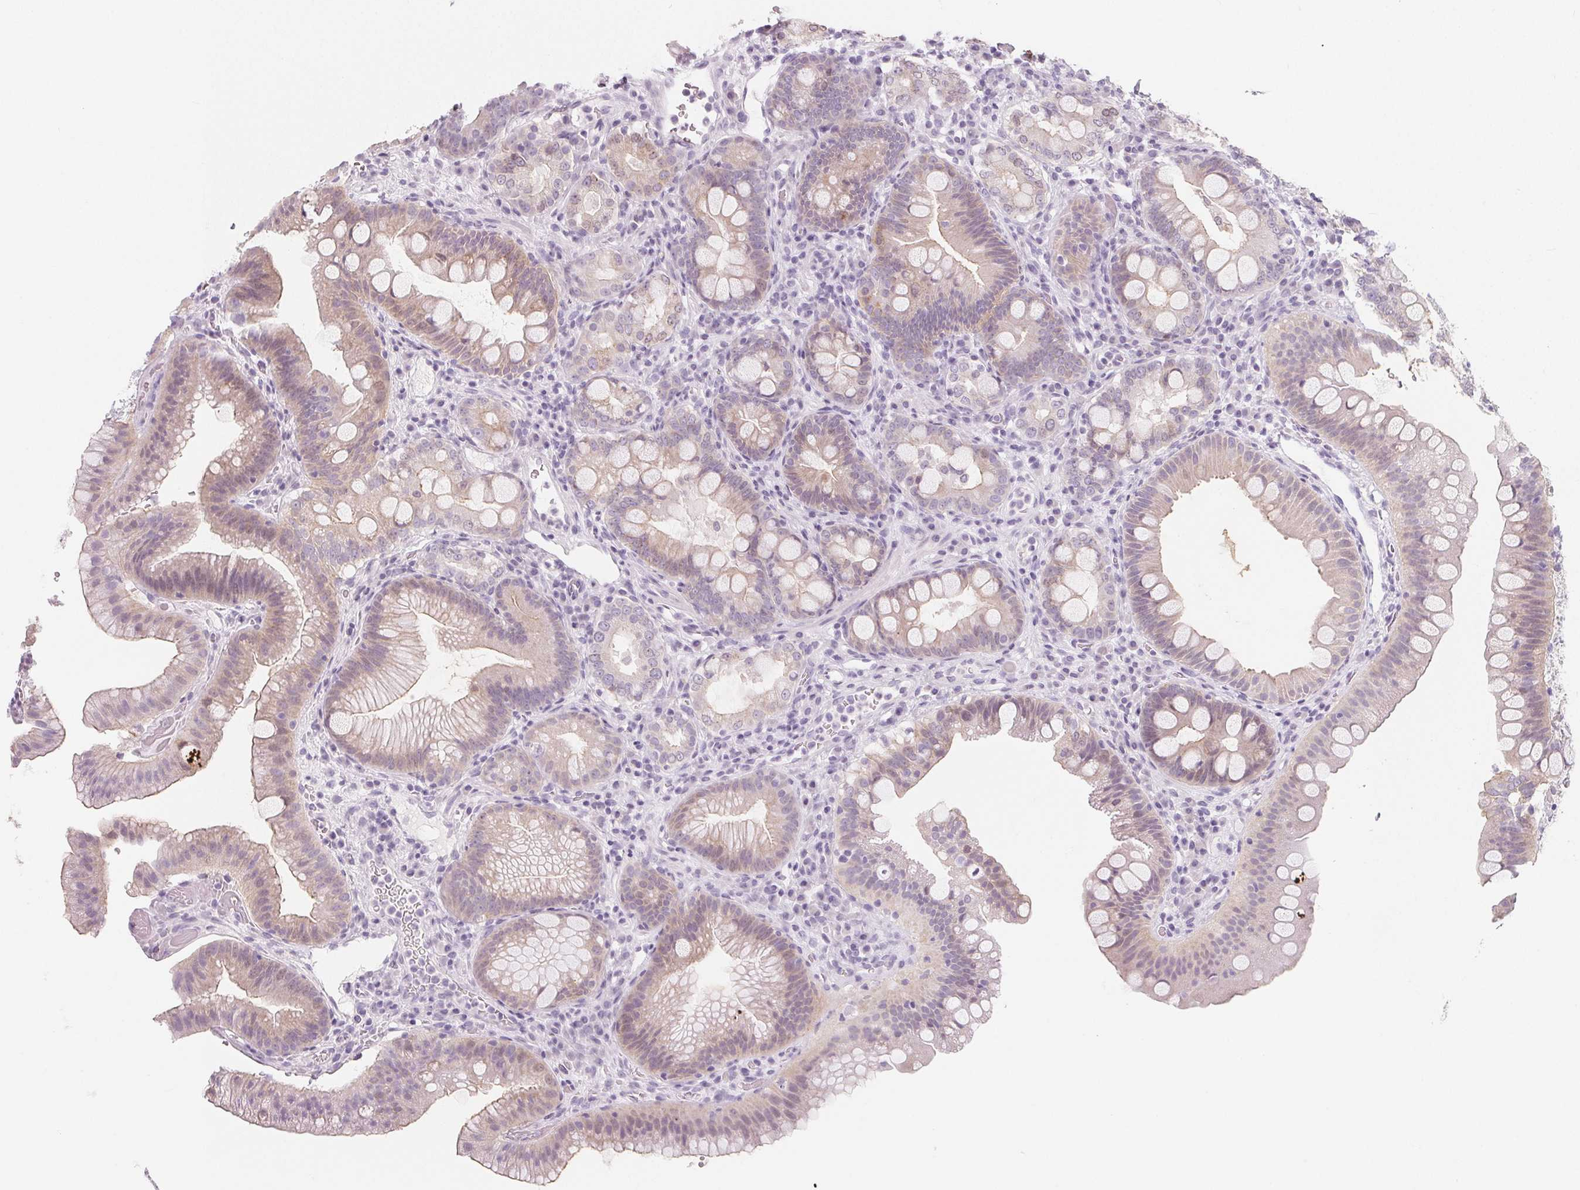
{"staining": {"intensity": "weak", "quantity": "<25%", "location": "cytoplasmic/membranous"}, "tissue": "duodenum", "cell_type": "Glandular cells", "image_type": "normal", "snomed": [{"axis": "morphology", "description": "Normal tissue, NOS"}, {"axis": "topography", "description": "Duodenum"}], "caption": "Duodenum was stained to show a protein in brown. There is no significant staining in glandular cells. (DAB immunohistochemistry visualized using brightfield microscopy, high magnification).", "gene": "SH3GL2", "patient": {"sex": "male", "age": 59}}